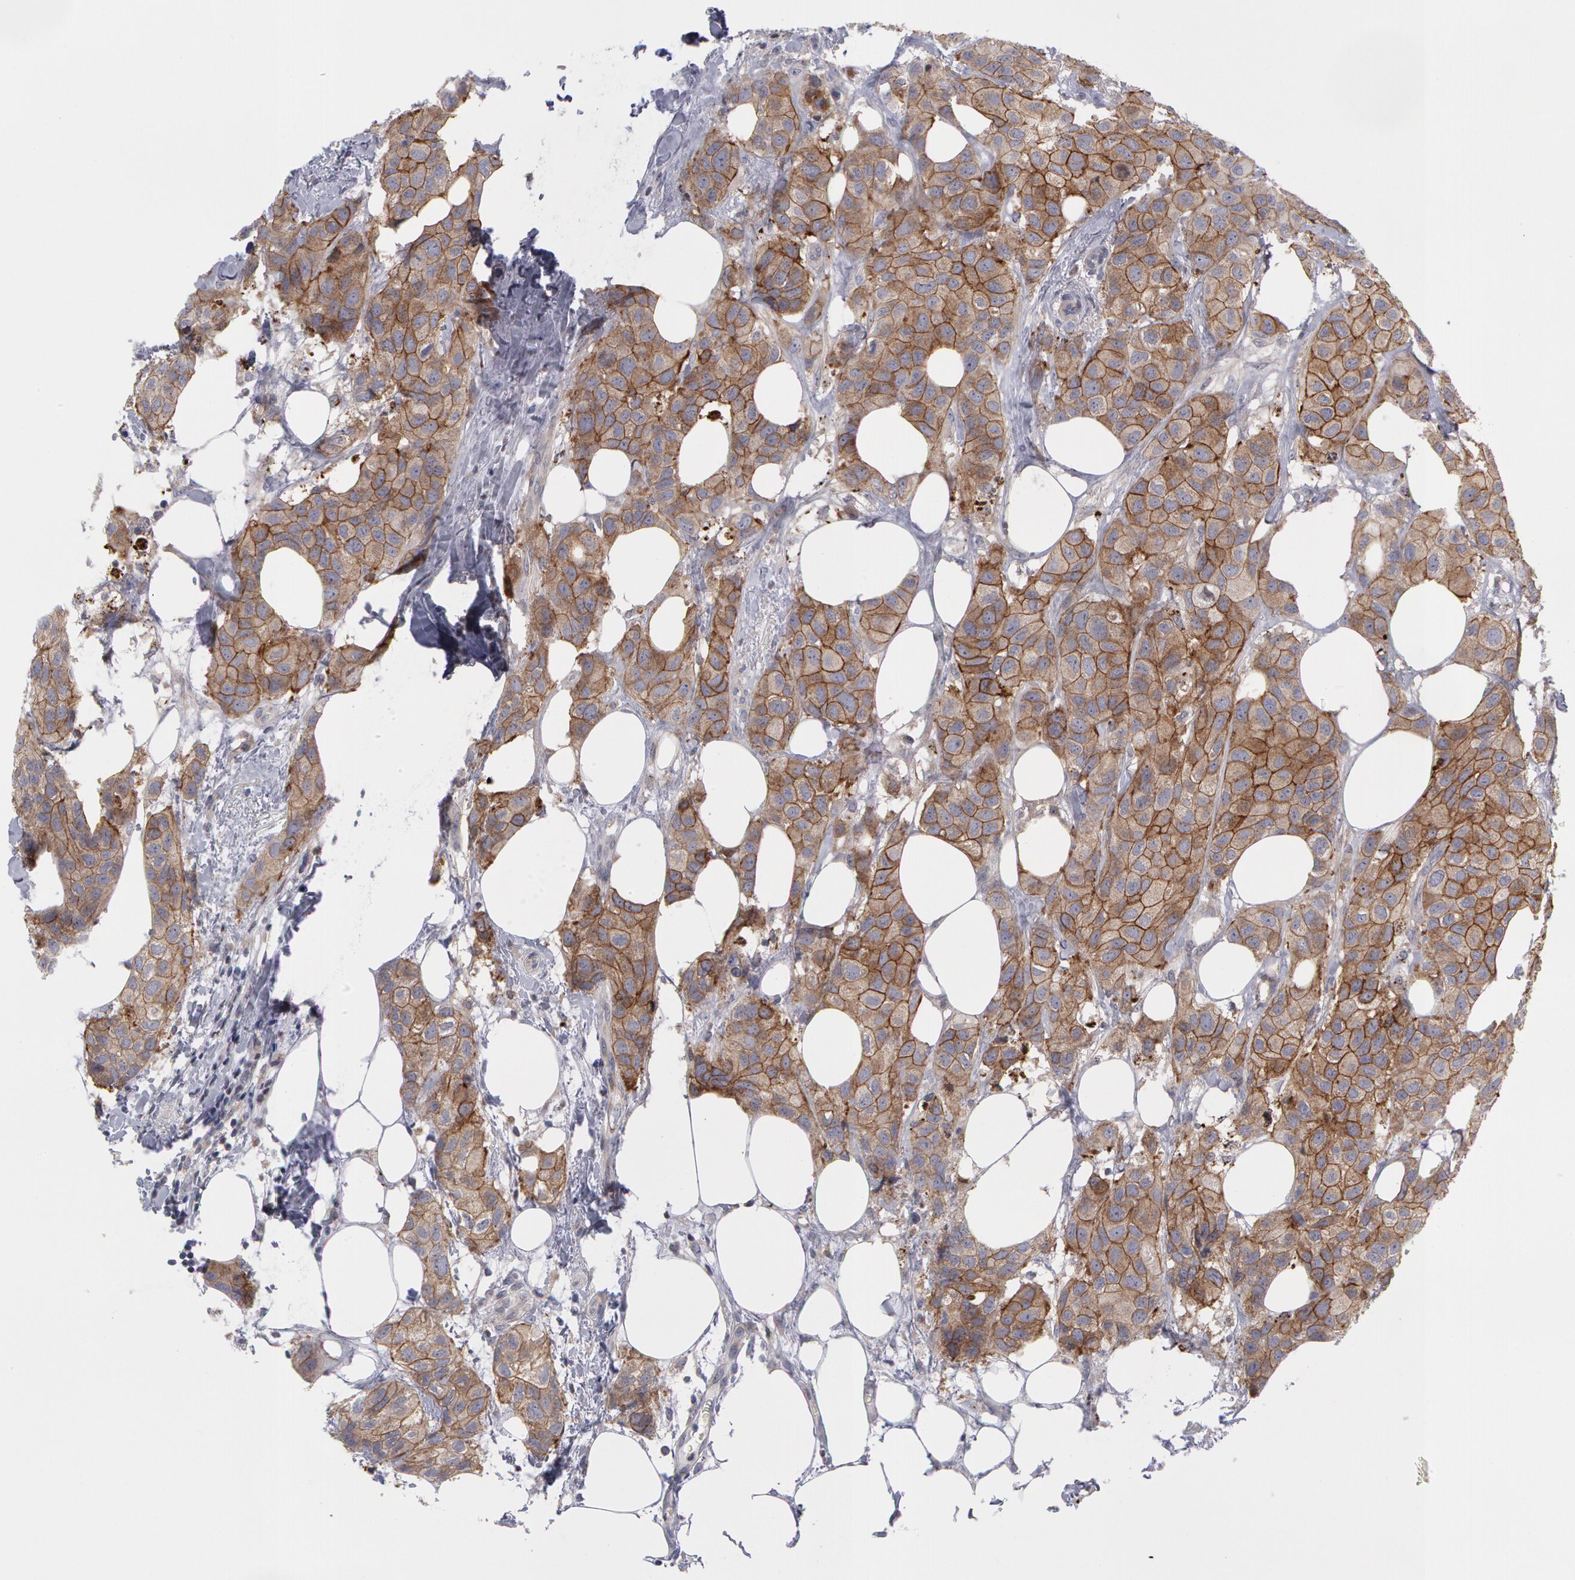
{"staining": {"intensity": "moderate", "quantity": ">75%", "location": "cytoplasmic/membranous"}, "tissue": "breast cancer", "cell_type": "Tumor cells", "image_type": "cancer", "snomed": [{"axis": "morphology", "description": "Duct carcinoma"}, {"axis": "topography", "description": "Breast"}], "caption": "An IHC histopathology image of tumor tissue is shown. Protein staining in brown labels moderate cytoplasmic/membranous positivity in breast cancer (invasive ductal carcinoma) within tumor cells.", "gene": "ERBB2", "patient": {"sex": "female", "age": 68}}